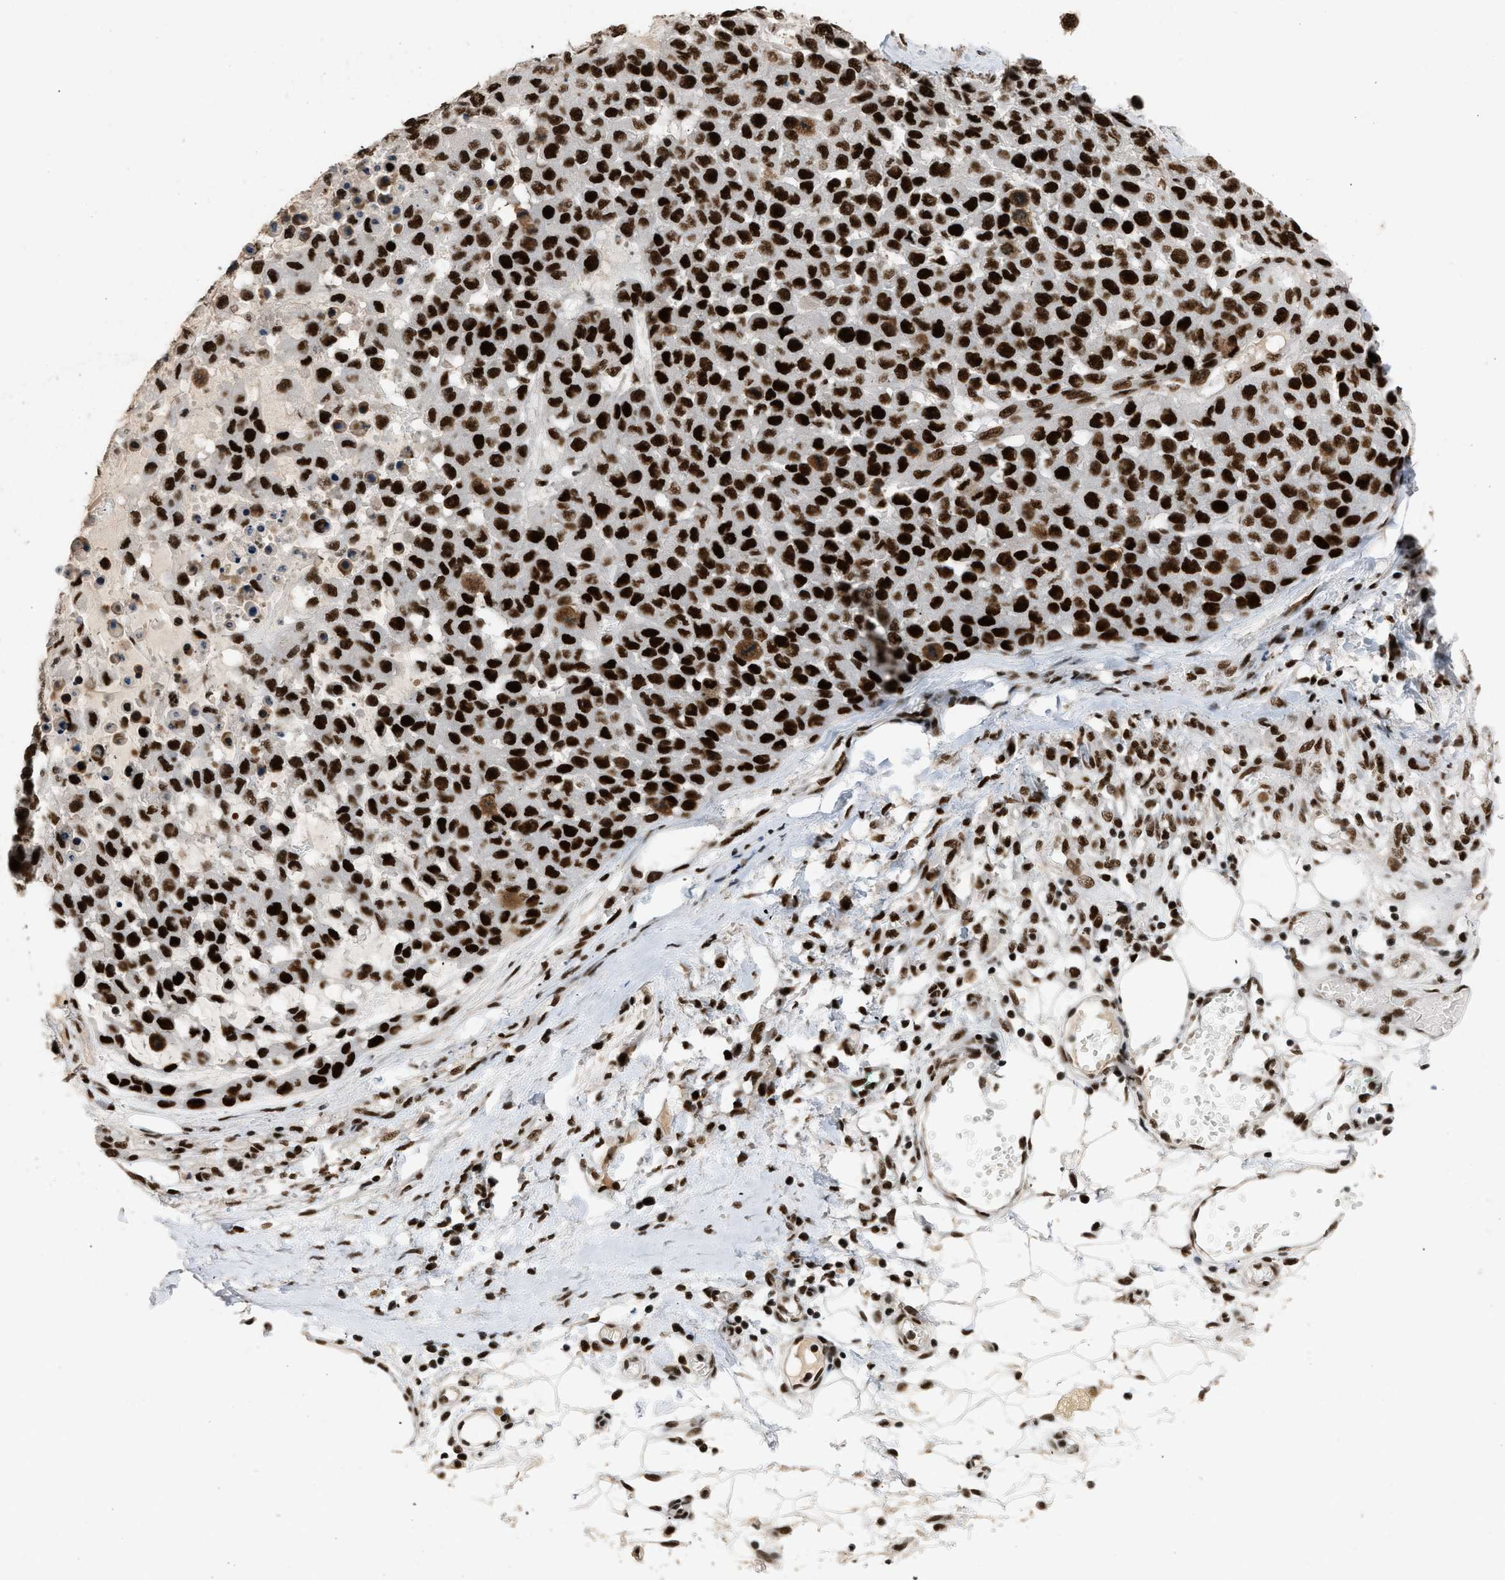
{"staining": {"intensity": "strong", "quantity": ">75%", "location": "nuclear"}, "tissue": "melanoma", "cell_type": "Tumor cells", "image_type": "cancer", "snomed": [{"axis": "morphology", "description": "Malignant melanoma, NOS"}, {"axis": "topography", "description": "Skin"}], "caption": "Strong nuclear protein positivity is appreciated in about >75% of tumor cells in malignant melanoma. (DAB (3,3'-diaminobenzidine) IHC with brightfield microscopy, high magnification).", "gene": "SMARCB1", "patient": {"sex": "male", "age": 62}}